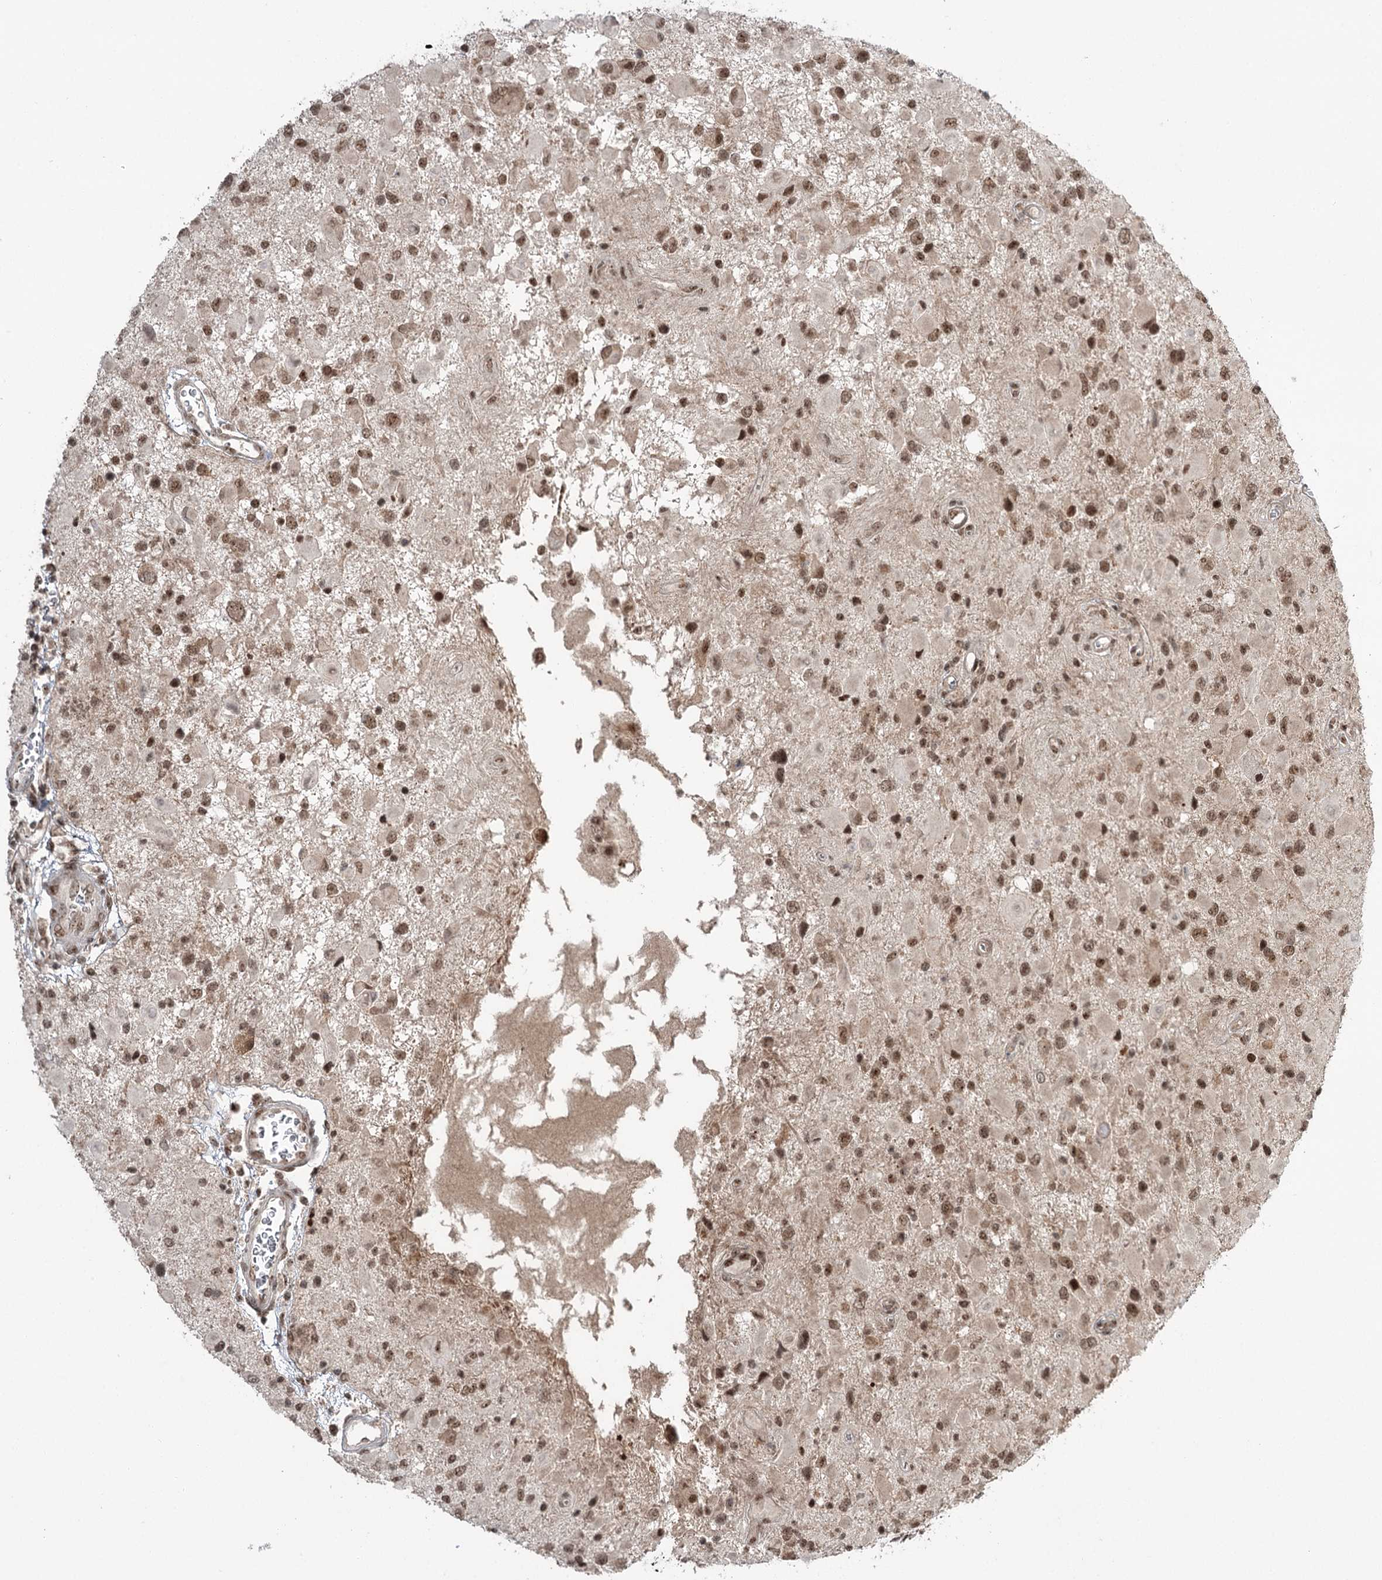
{"staining": {"intensity": "moderate", "quantity": ">75%", "location": "nuclear"}, "tissue": "glioma", "cell_type": "Tumor cells", "image_type": "cancer", "snomed": [{"axis": "morphology", "description": "Glioma, malignant, High grade"}, {"axis": "topography", "description": "Brain"}], "caption": "Immunohistochemistry (IHC) (DAB) staining of glioma demonstrates moderate nuclear protein positivity in about >75% of tumor cells.", "gene": "ERCC3", "patient": {"sex": "male", "age": 53}}